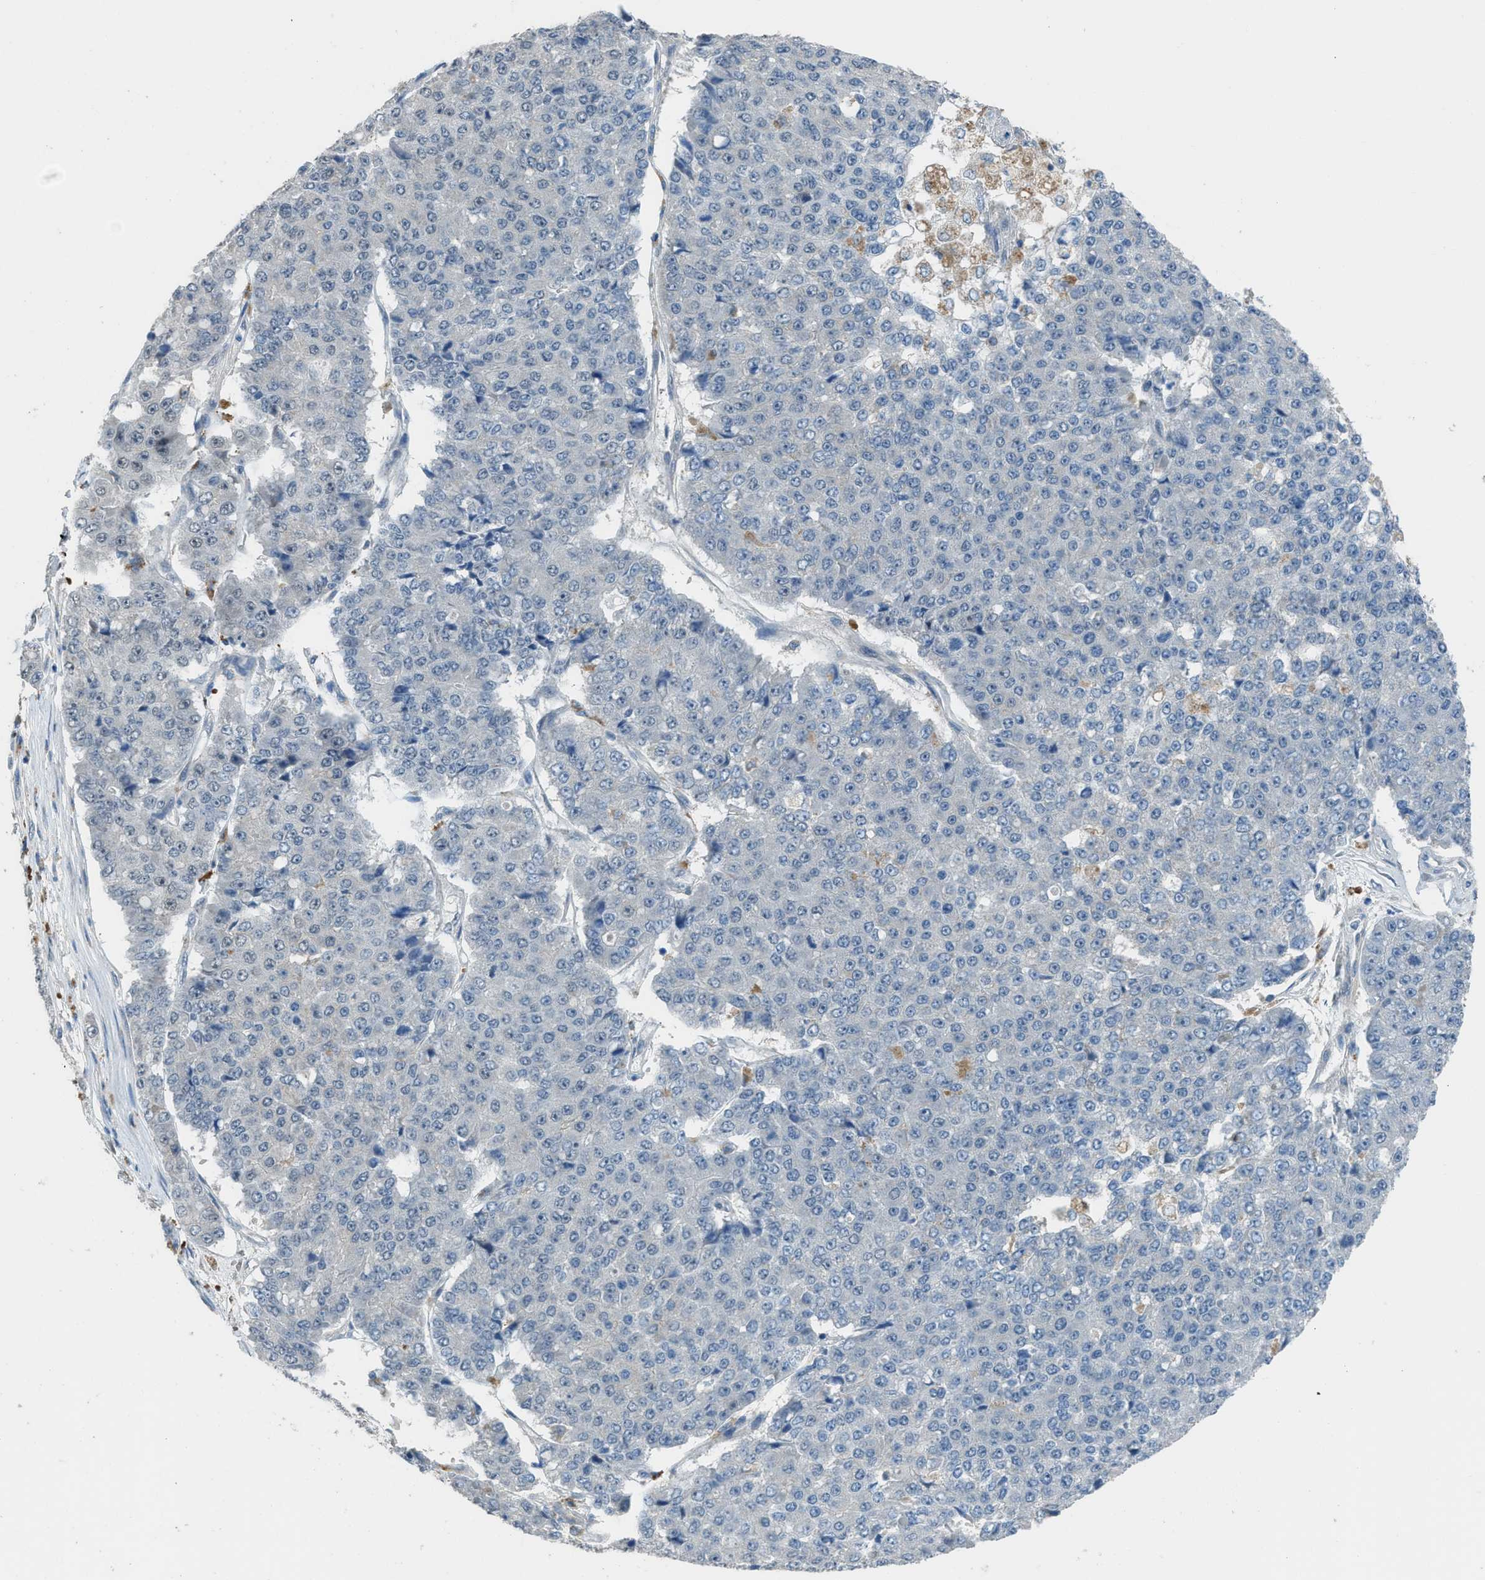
{"staining": {"intensity": "negative", "quantity": "none", "location": "none"}, "tissue": "pancreatic cancer", "cell_type": "Tumor cells", "image_type": "cancer", "snomed": [{"axis": "morphology", "description": "Adenocarcinoma, NOS"}, {"axis": "topography", "description": "Pancreas"}], "caption": "This is an immunohistochemistry photomicrograph of adenocarcinoma (pancreatic). There is no positivity in tumor cells.", "gene": "TIMD4", "patient": {"sex": "male", "age": 50}}